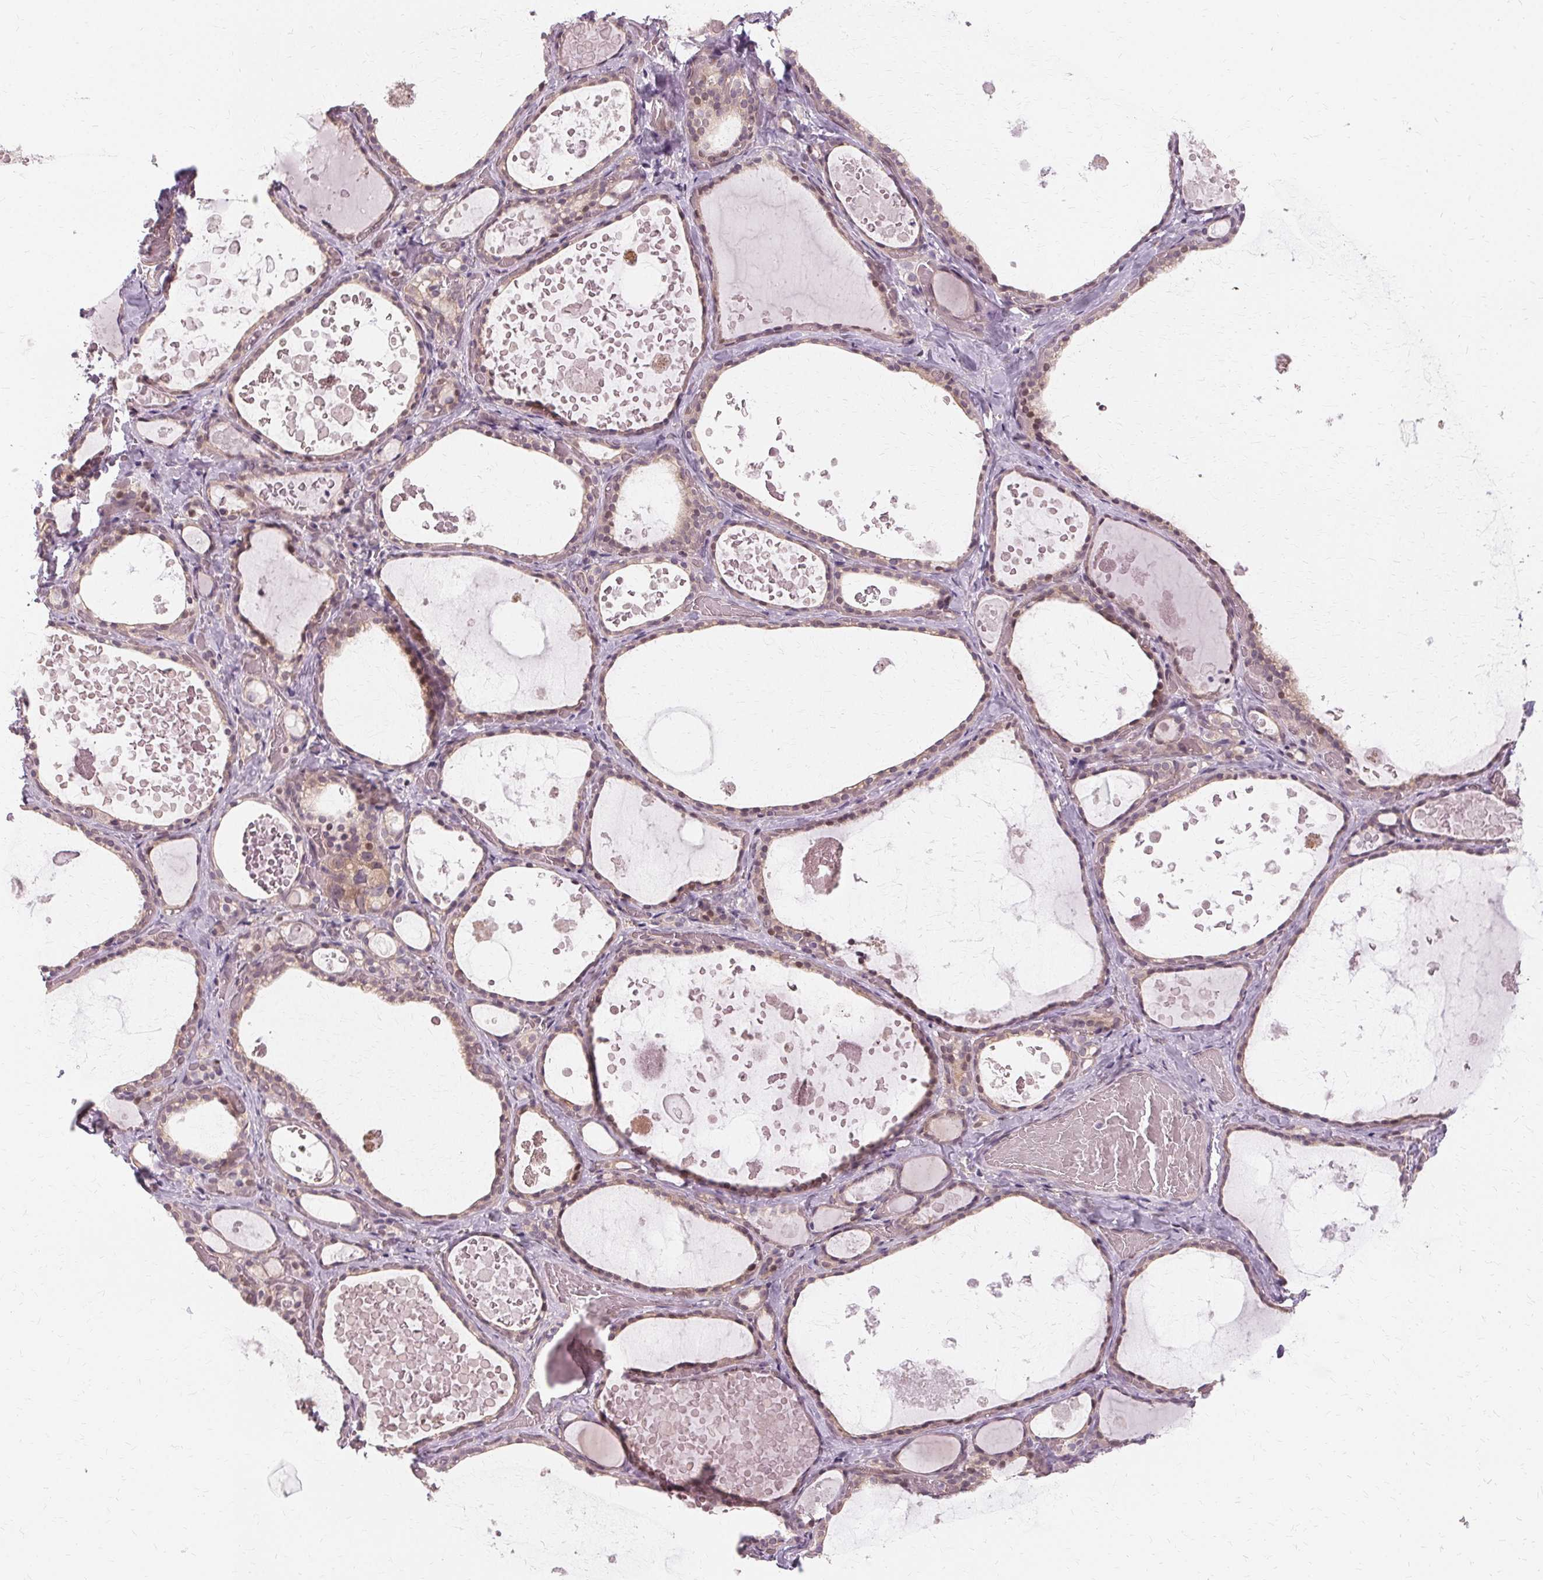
{"staining": {"intensity": "weak", "quantity": "<25%", "location": "cytoplasmic/membranous,nuclear"}, "tissue": "thyroid gland", "cell_type": "Glandular cells", "image_type": "normal", "snomed": [{"axis": "morphology", "description": "Normal tissue, NOS"}, {"axis": "topography", "description": "Thyroid gland"}], "caption": "Immunohistochemistry (IHC) of benign thyroid gland shows no expression in glandular cells. The staining is performed using DAB brown chromogen with nuclei counter-stained in using hematoxylin.", "gene": "USP8", "patient": {"sex": "female", "age": 56}}